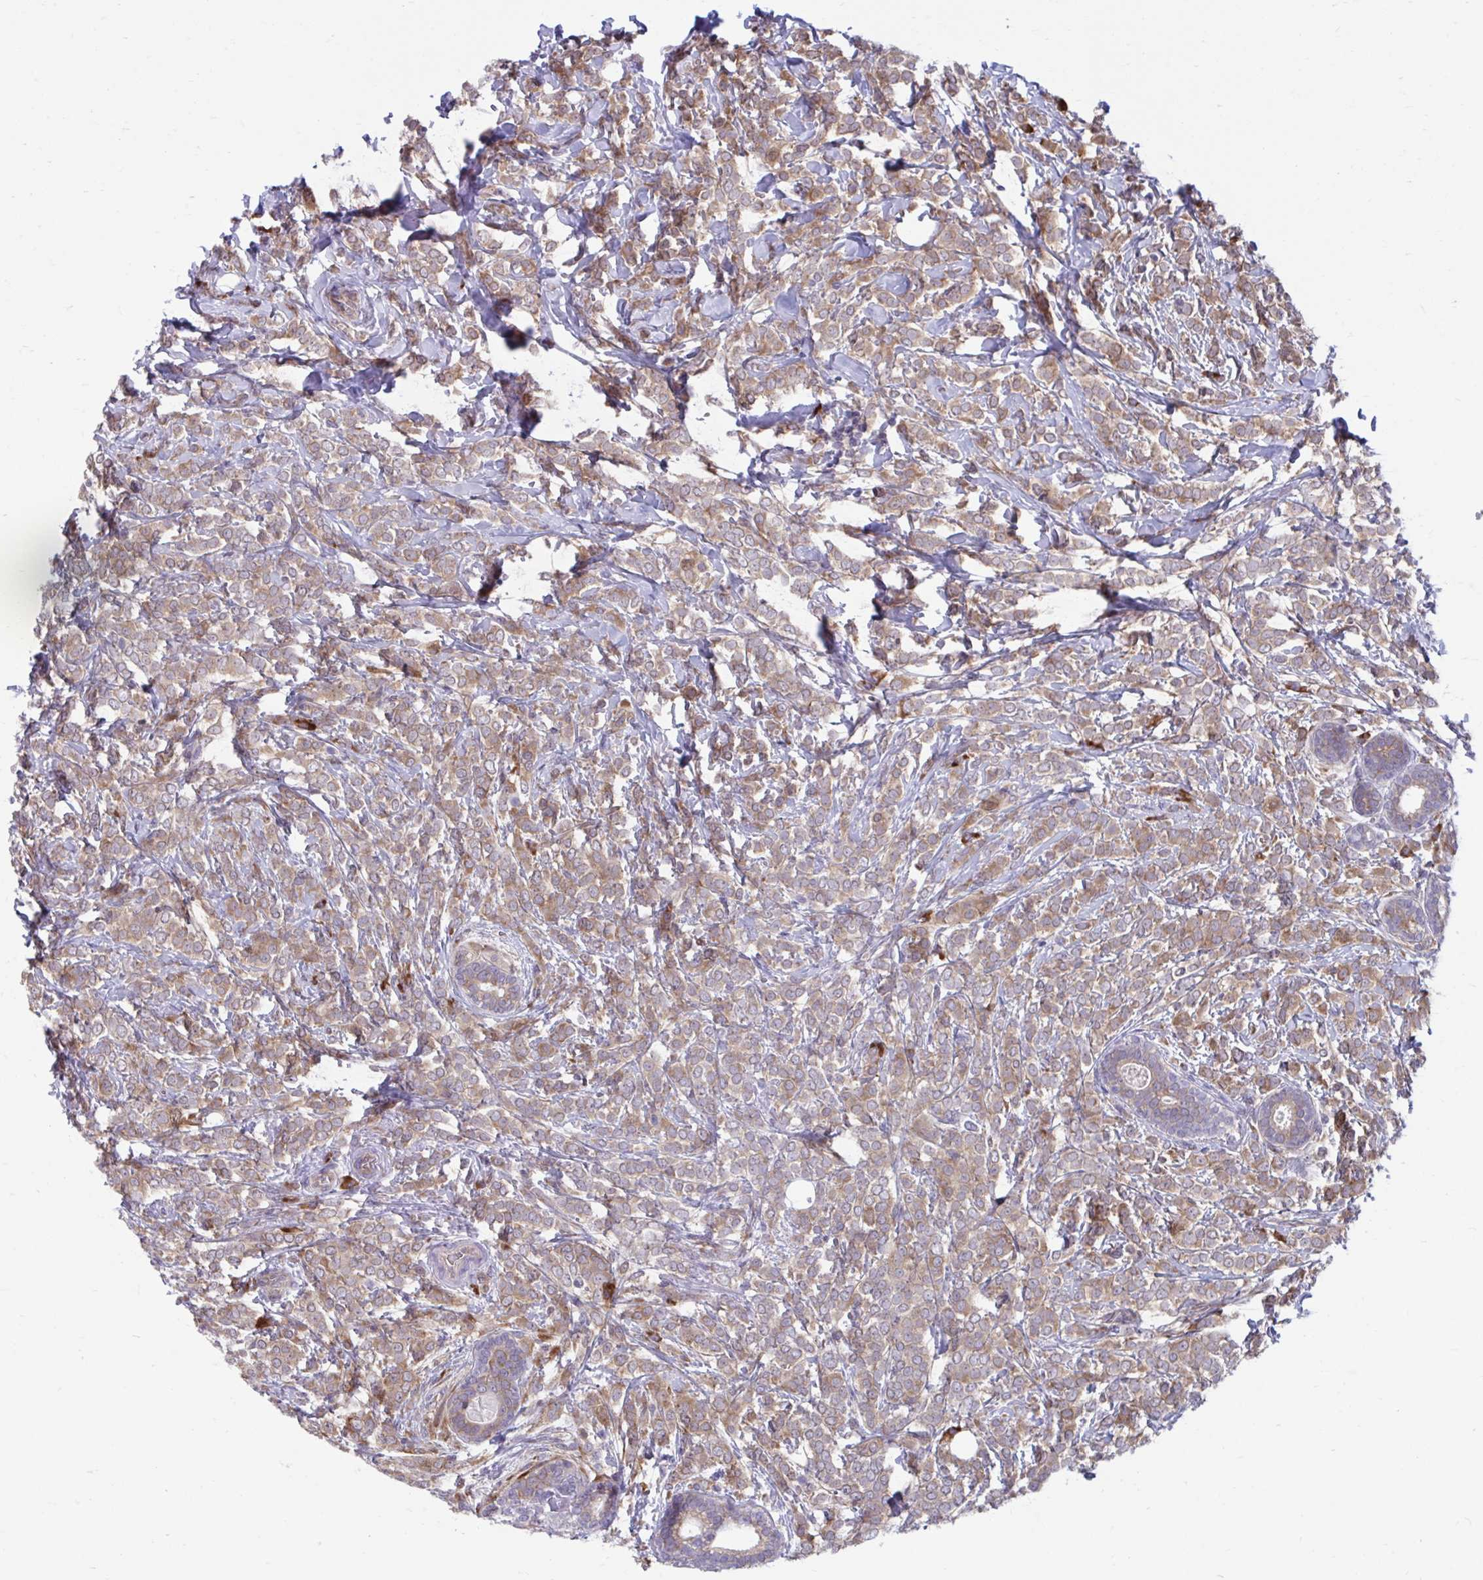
{"staining": {"intensity": "moderate", "quantity": ">75%", "location": "cytoplasmic/membranous"}, "tissue": "breast cancer", "cell_type": "Tumor cells", "image_type": "cancer", "snomed": [{"axis": "morphology", "description": "Lobular carcinoma"}, {"axis": "topography", "description": "Breast"}], "caption": "Protein positivity by immunohistochemistry (IHC) reveals moderate cytoplasmic/membranous expression in about >75% of tumor cells in lobular carcinoma (breast).", "gene": "SELENON", "patient": {"sex": "female", "age": 49}}